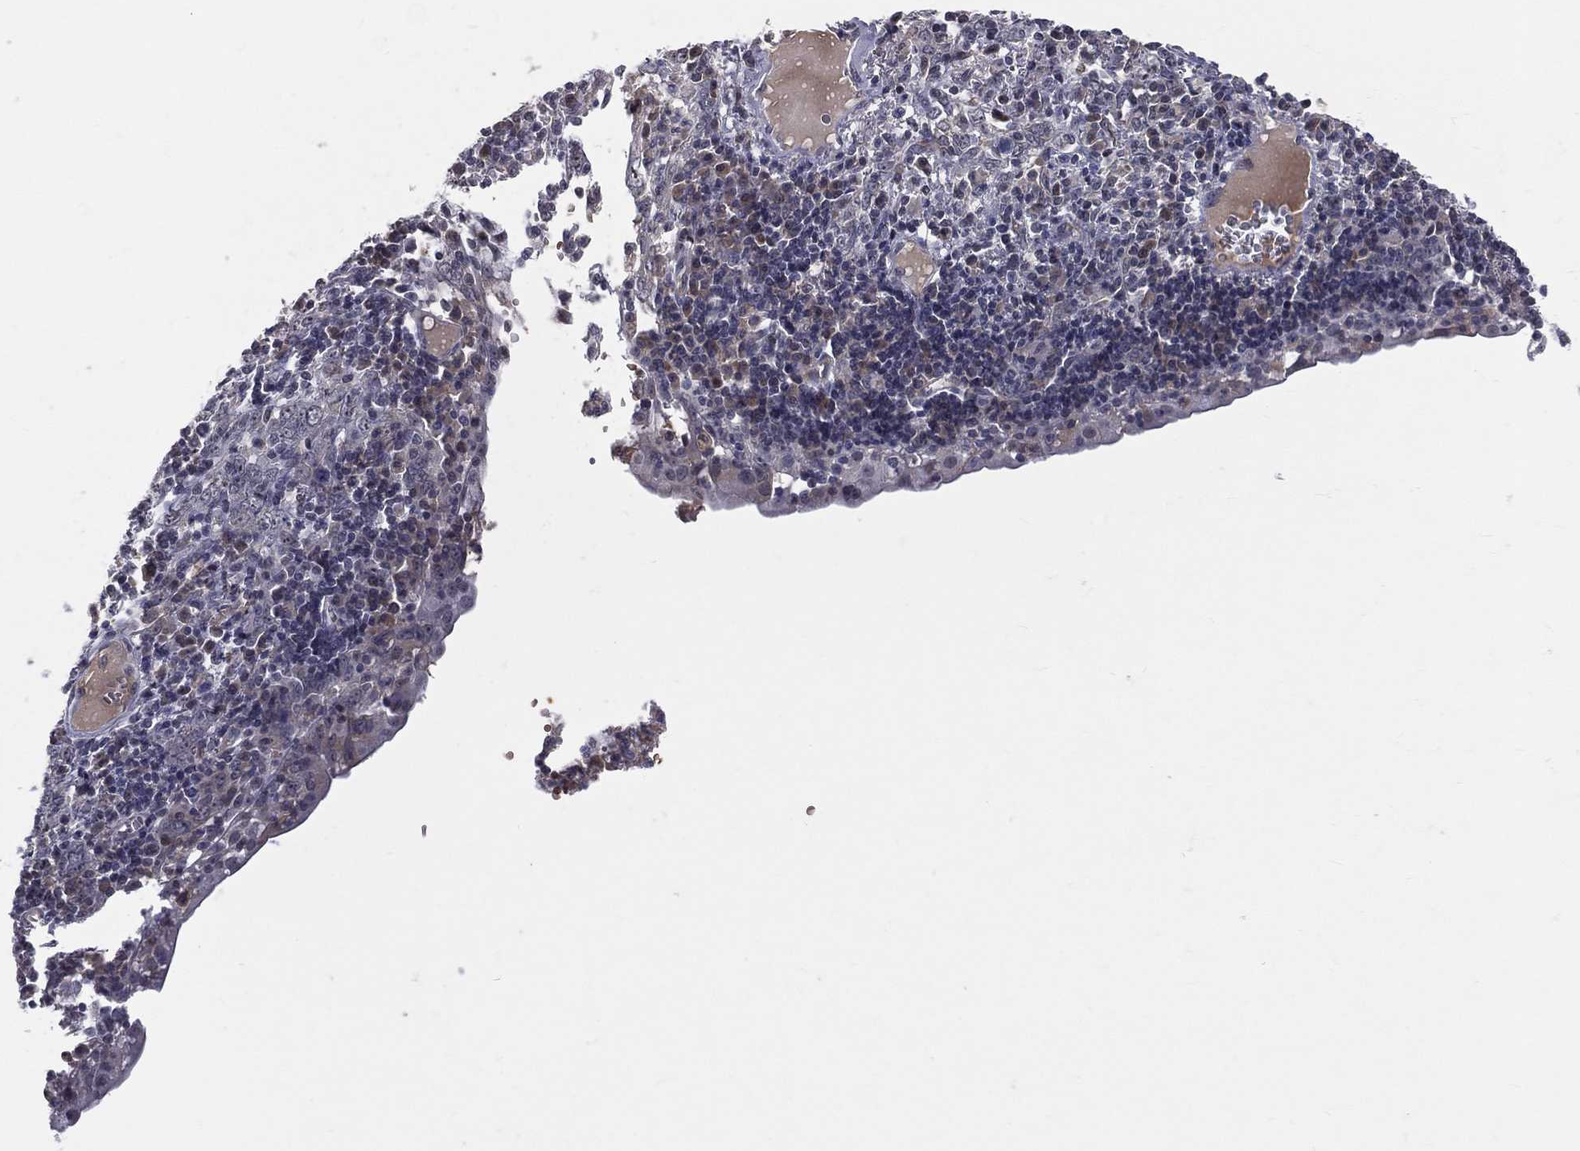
{"staining": {"intensity": "negative", "quantity": "none", "location": "none"}, "tissue": "bronchus", "cell_type": "Respiratory epithelial cells", "image_type": "normal", "snomed": [{"axis": "morphology", "description": "Normal tissue, NOS"}, {"axis": "morphology", "description": "Squamous cell carcinoma, NOS"}, {"axis": "topography", "description": "Cartilage tissue"}, {"axis": "topography", "description": "Bronchus"}, {"axis": "topography", "description": "Lung"}], "caption": "An immunohistochemistry histopathology image of unremarkable bronchus is shown. There is no staining in respiratory epithelial cells of bronchus. The staining was performed using DAB (3,3'-diaminobenzidine) to visualize the protein expression in brown, while the nuclei were stained in blue with hematoxylin (Magnification: 20x).", "gene": "DSG4", "patient": {"sex": "male", "age": 66}}